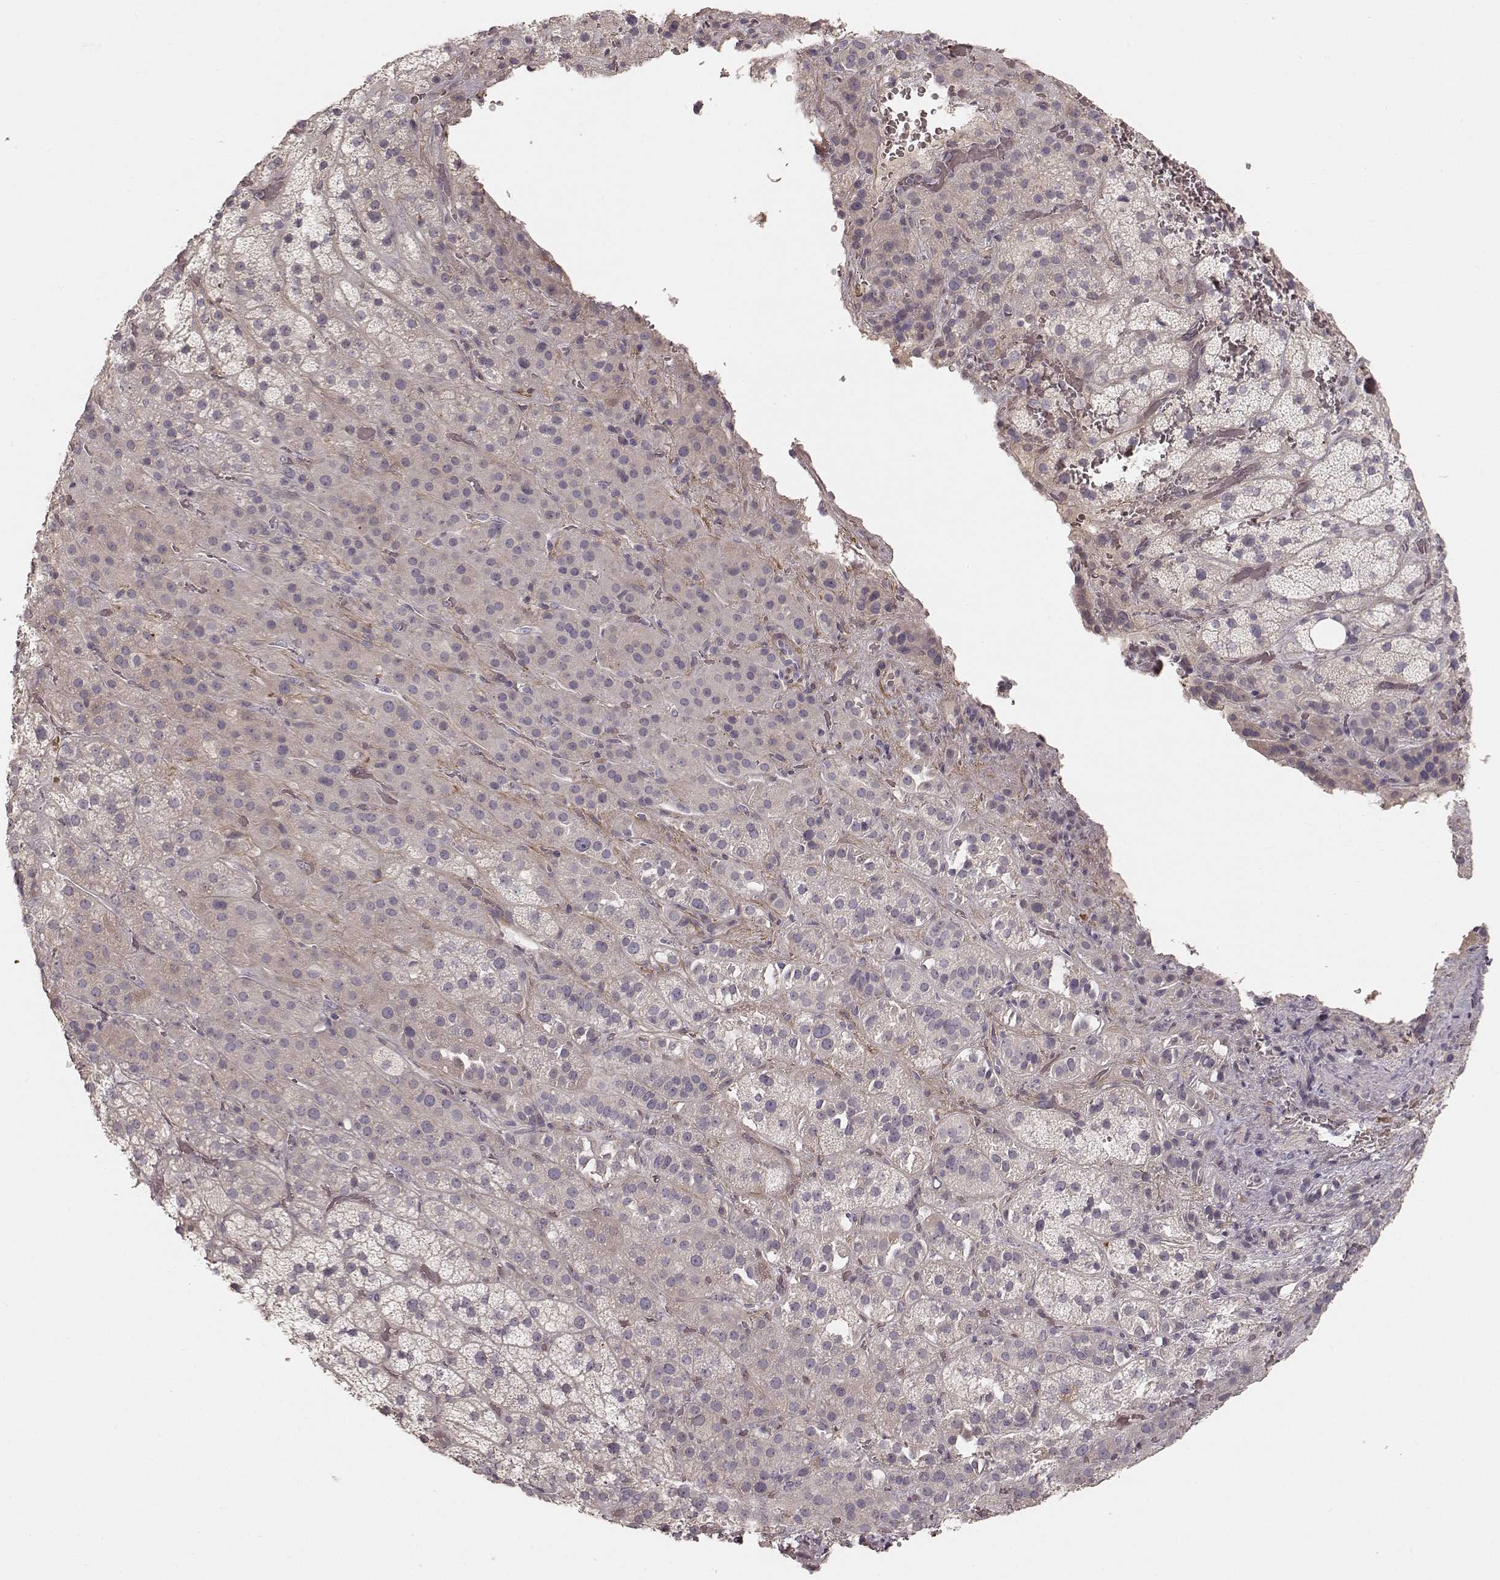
{"staining": {"intensity": "negative", "quantity": "none", "location": "none"}, "tissue": "adrenal gland", "cell_type": "Glandular cells", "image_type": "normal", "snomed": [{"axis": "morphology", "description": "Normal tissue, NOS"}, {"axis": "topography", "description": "Adrenal gland"}], "caption": "Immunohistochemistry (IHC) of unremarkable human adrenal gland demonstrates no expression in glandular cells. The staining is performed using DAB brown chromogen with nuclei counter-stained in using hematoxylin.", "gene": "KCNJ9", "patient": {"sex": "male", "age": 57}}